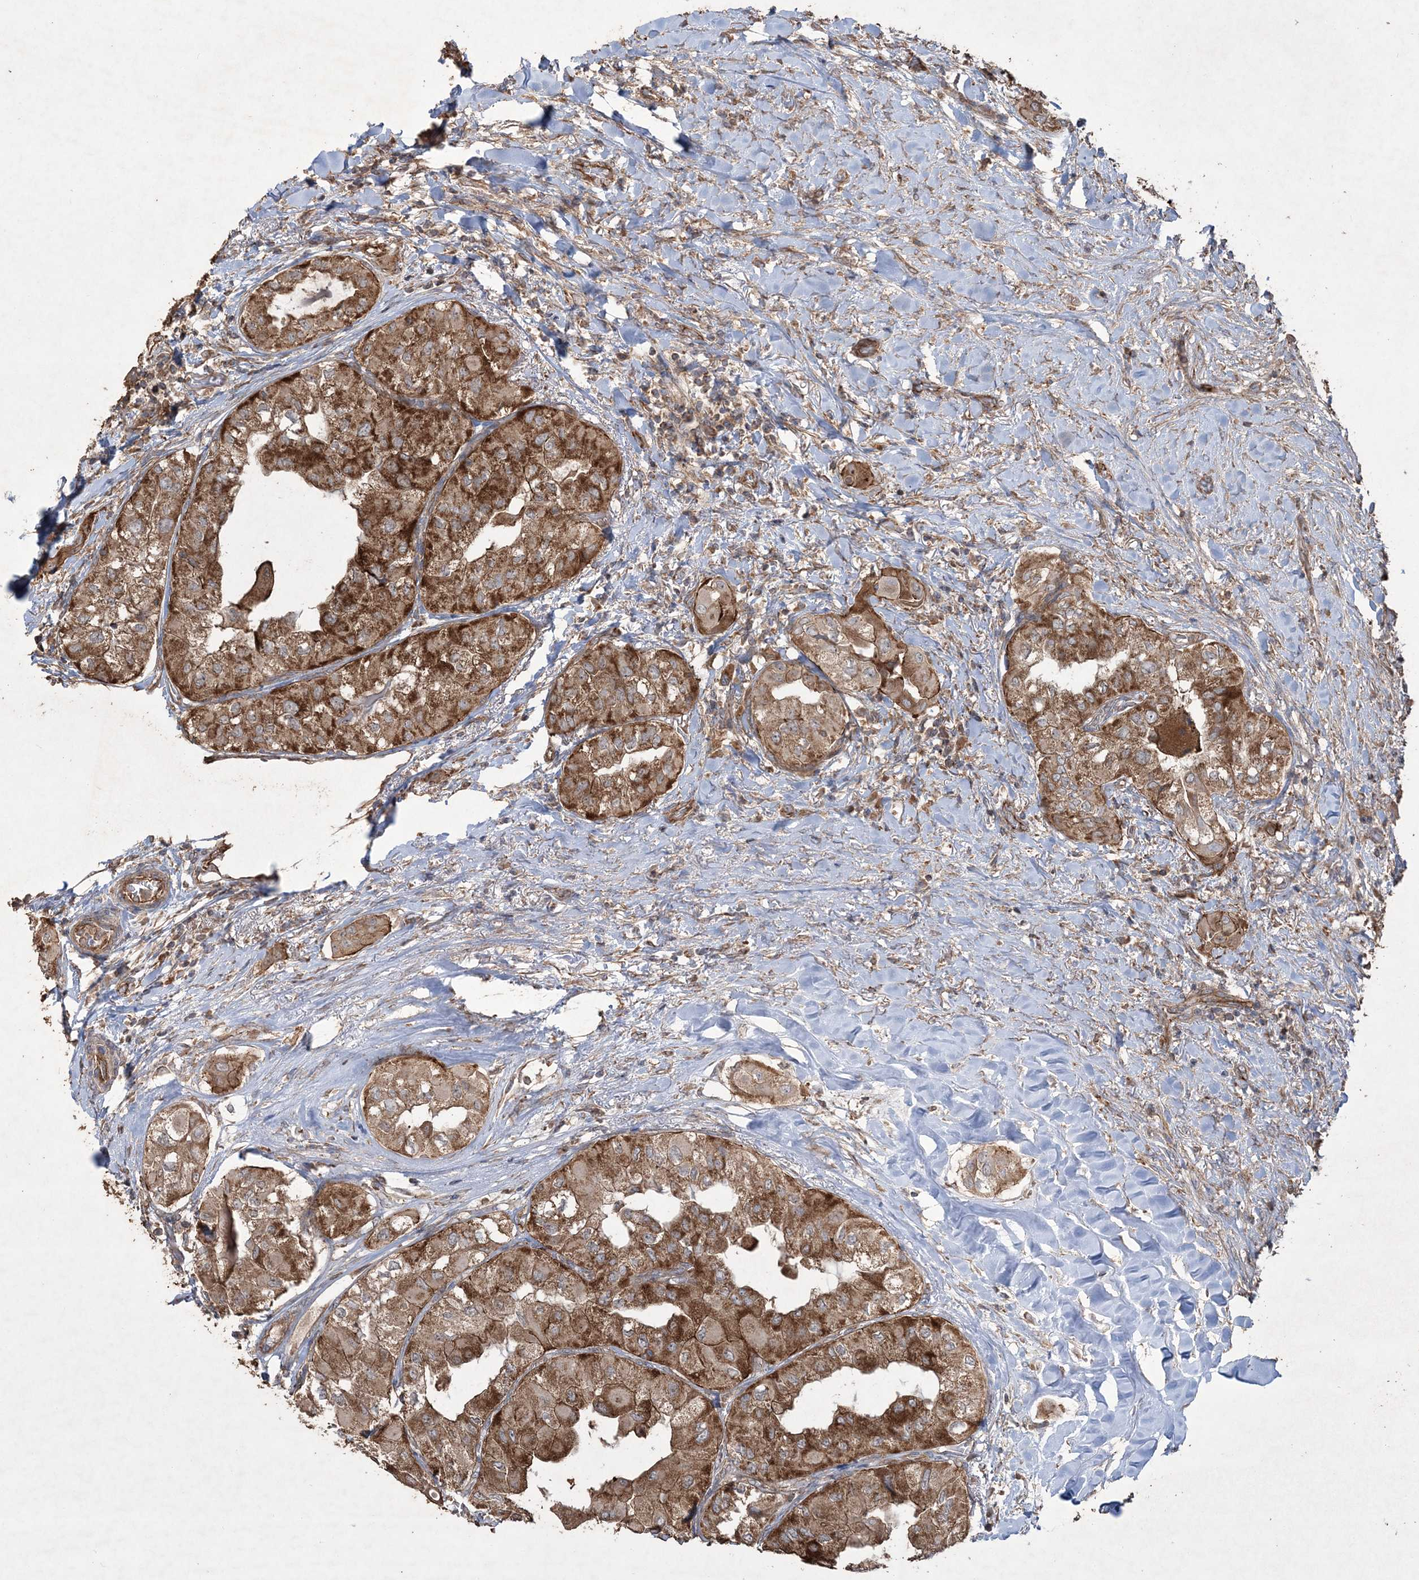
{"staining": {"intensity": "strong", "quantity": ">75%", "location": "cytoplasmic/membranous"}, "tissue": "thyroid cancer", "cell_type": "Tumor cells", "image_type": "cancer", "snomed": [{"axis": "morphology", "description": "Papillary adenocarcinoma, NOS"}, {"axis": "topography", "description": "Thyroid gland"}], "caption": "DAB (3,3'-diaminobenzidine) immunohistochemical staining of papillary adenocarcinoma (thyroid) shows strong cytoplasmic/membranous protein positivity in about >75% of tumor cells.", "gene": "TTC7A", "patient": {"sex": "female", "age": 59}}